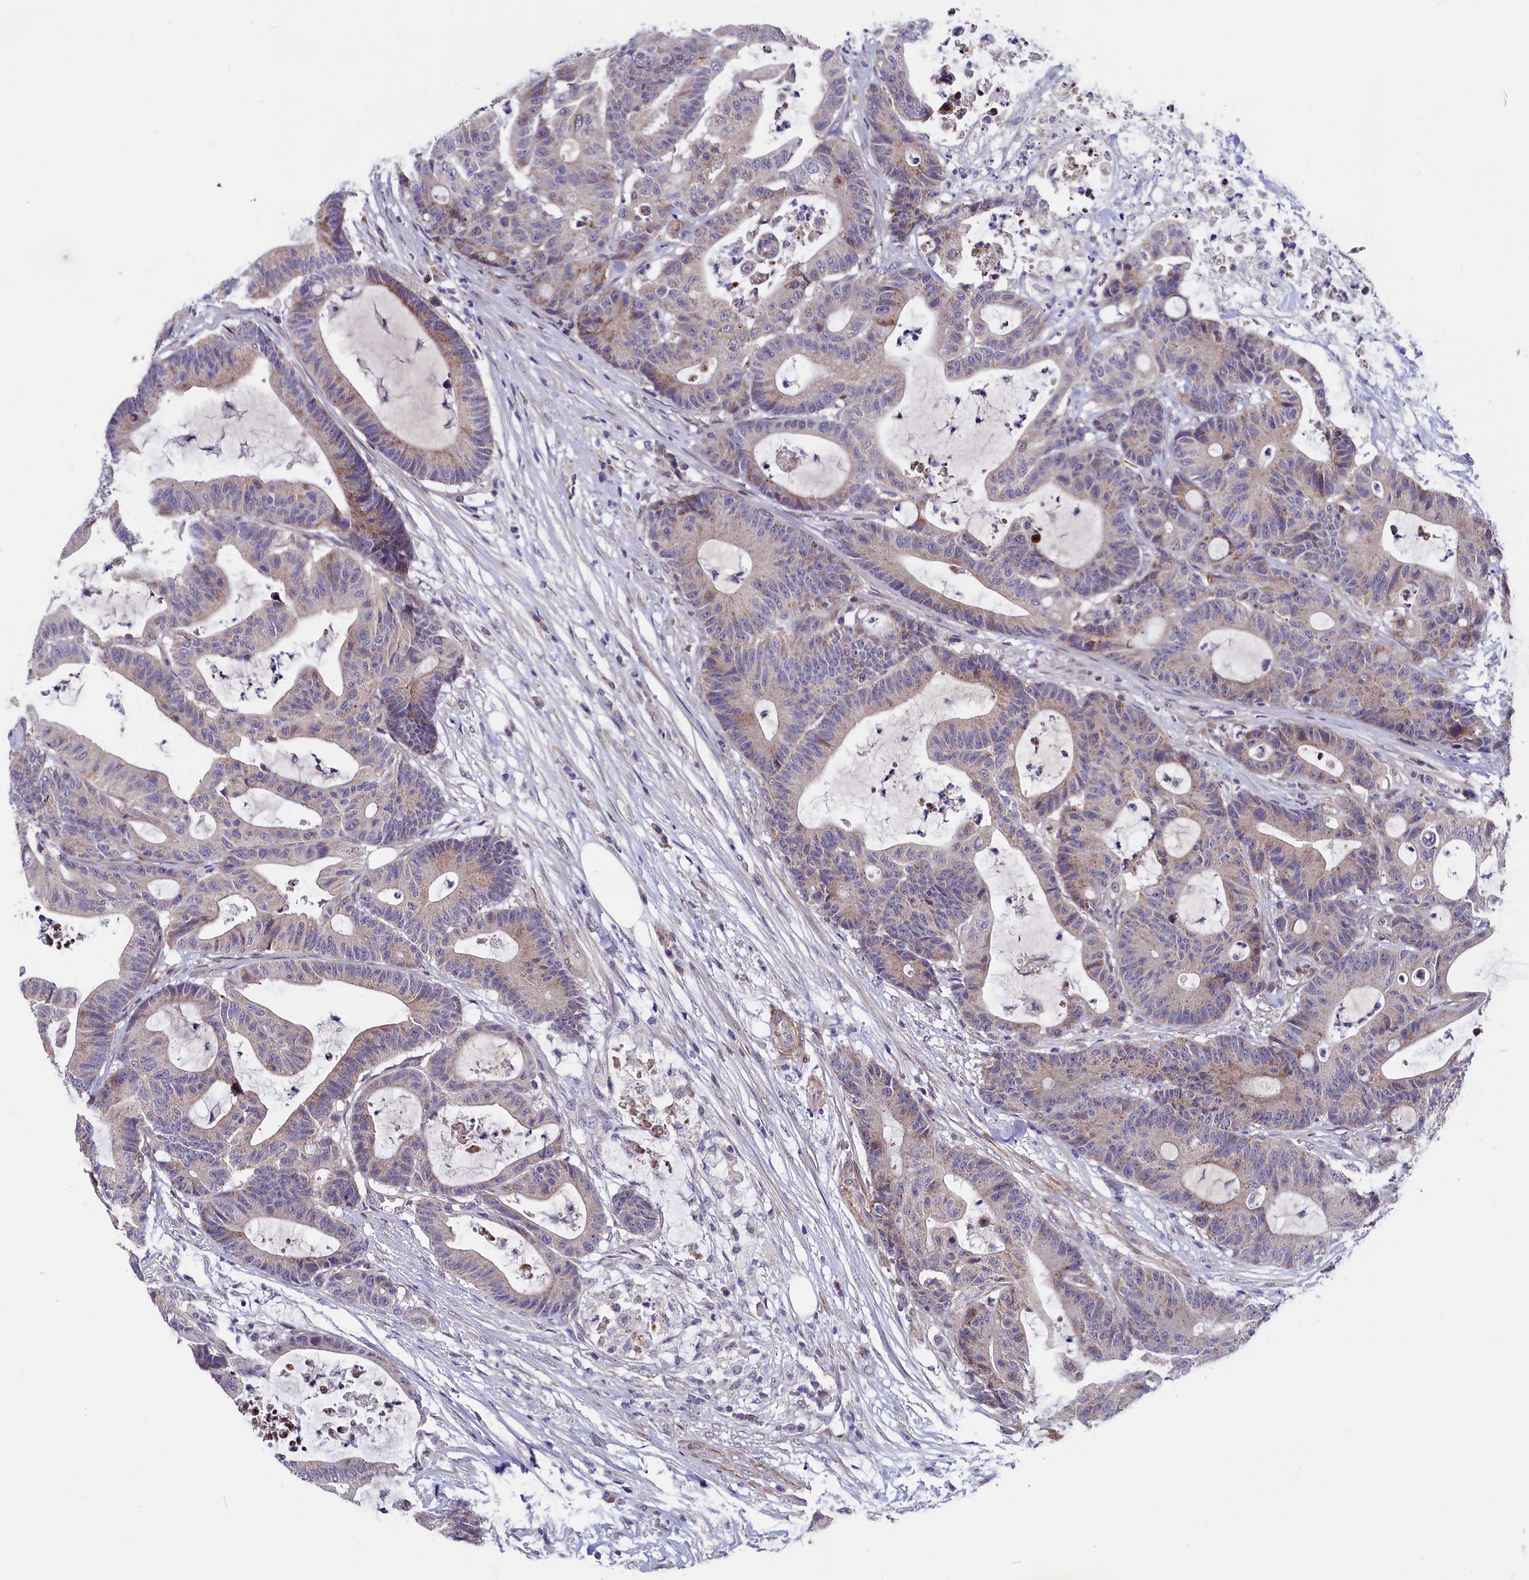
{"staining": {"intensity": "weak", "quantity": "25%-75%", "location": "cytoplasmic/membranous"}, "tissue": "colorectal cancer", "cell_type": "Tumor cells", "image_type": "cancer", "snomed": [{"axis": "morphology", "description": "Adenocarcinoma, NOS"}, {"axis": "topography", "description": "Colon"}], "caption": "Colorectal cancer stained with immunohistochemistry (IHC) displays weak cytoplasmic/membranous staining in approximately 25%-75% of tumor cells.", "gene": "SLC39A6", "patient": {"sex": "female", "age": 84}}